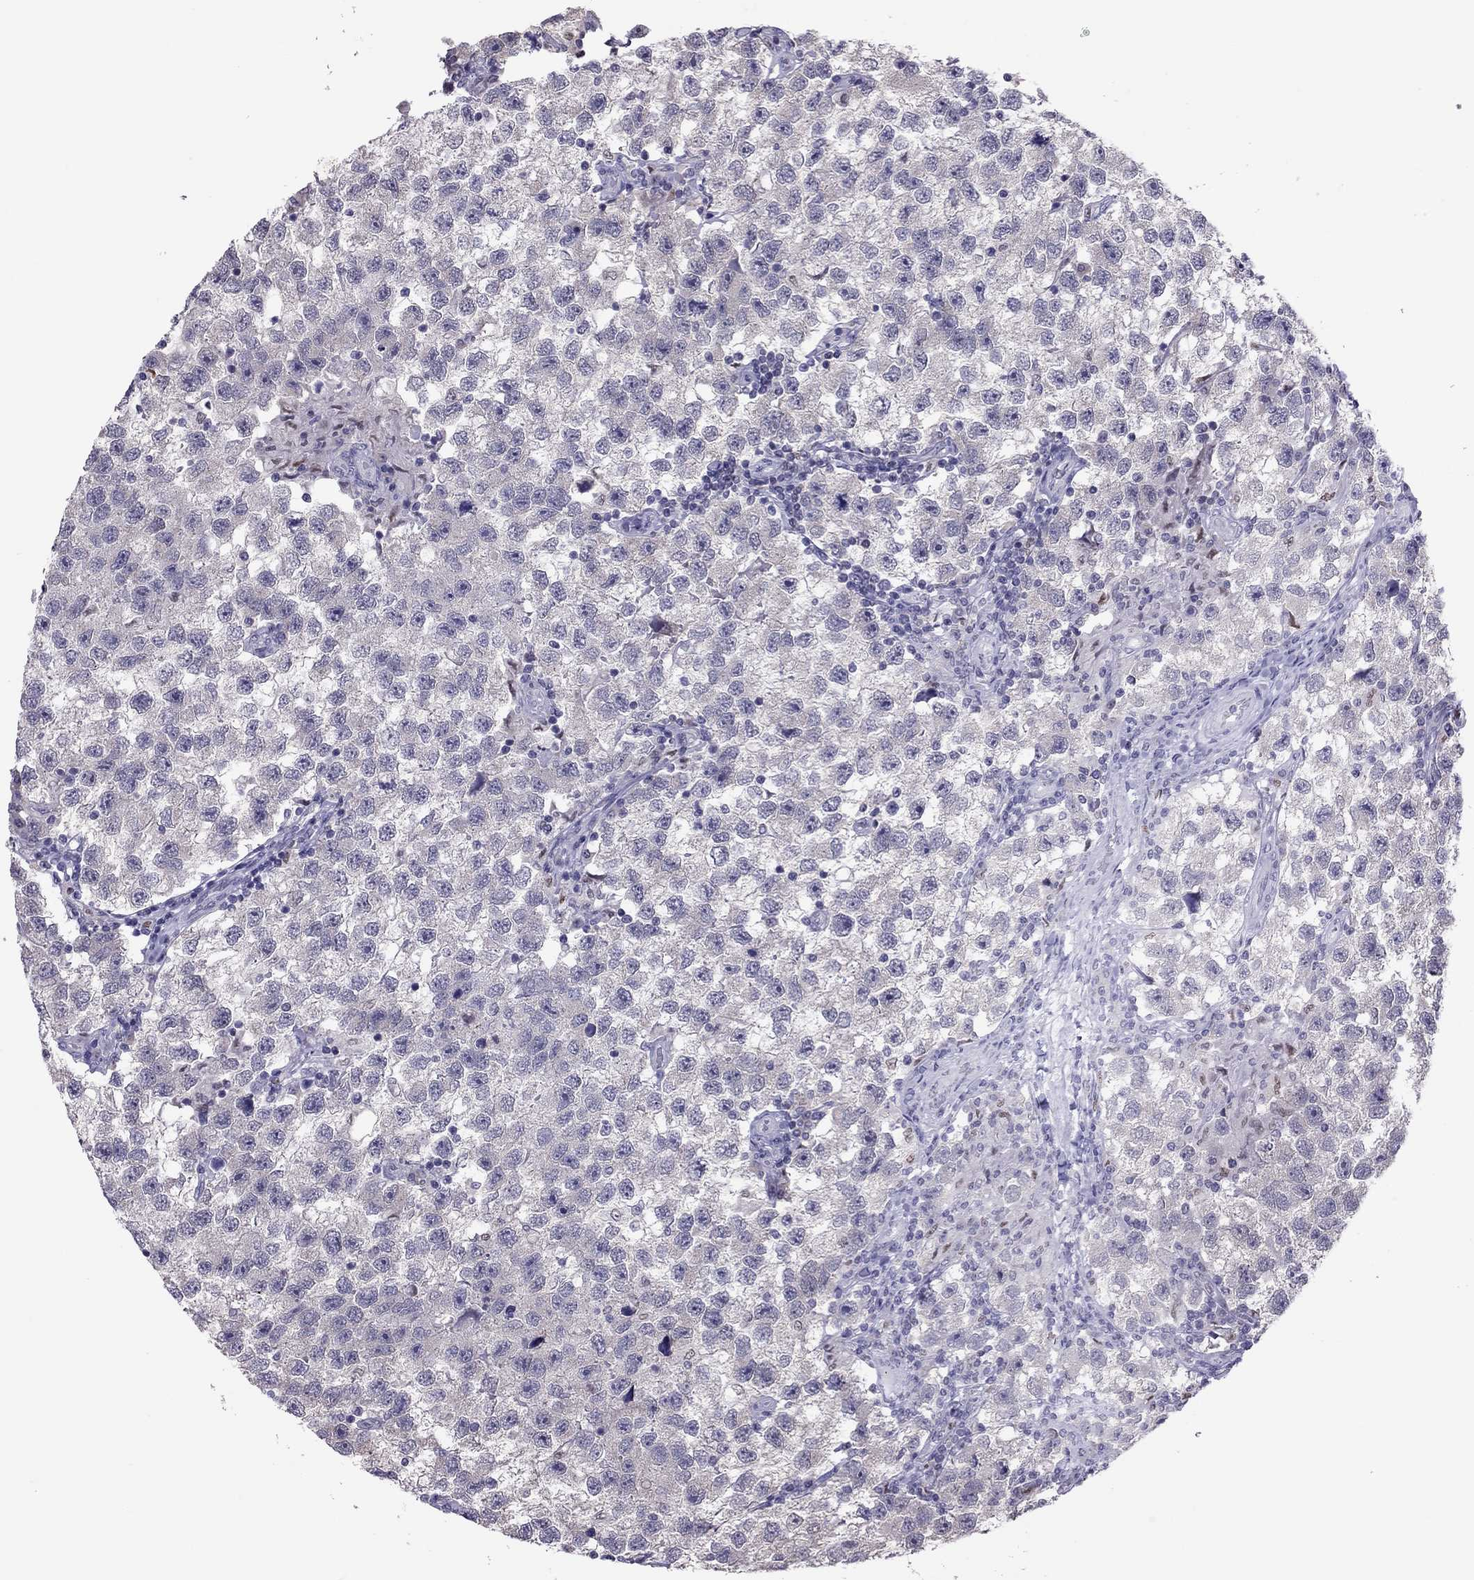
{"staining": {"intensity": "negative", "quantity": "none", "location": "none"}, "tissue": "testis cancer", "cell_type": "Tumor cells", "image_type": "cancer", "snomed": [{"axis": "morphology", "description": "Seminoma, NOS"}, {"axis": "topography", "description": "Testis"}], "caption": "Immunohistochemistry of human seminoma (testis) reveals no staining in tumor cells.", "gene": "SPINT3", "patient": {"sex": "male", "age": 26}}